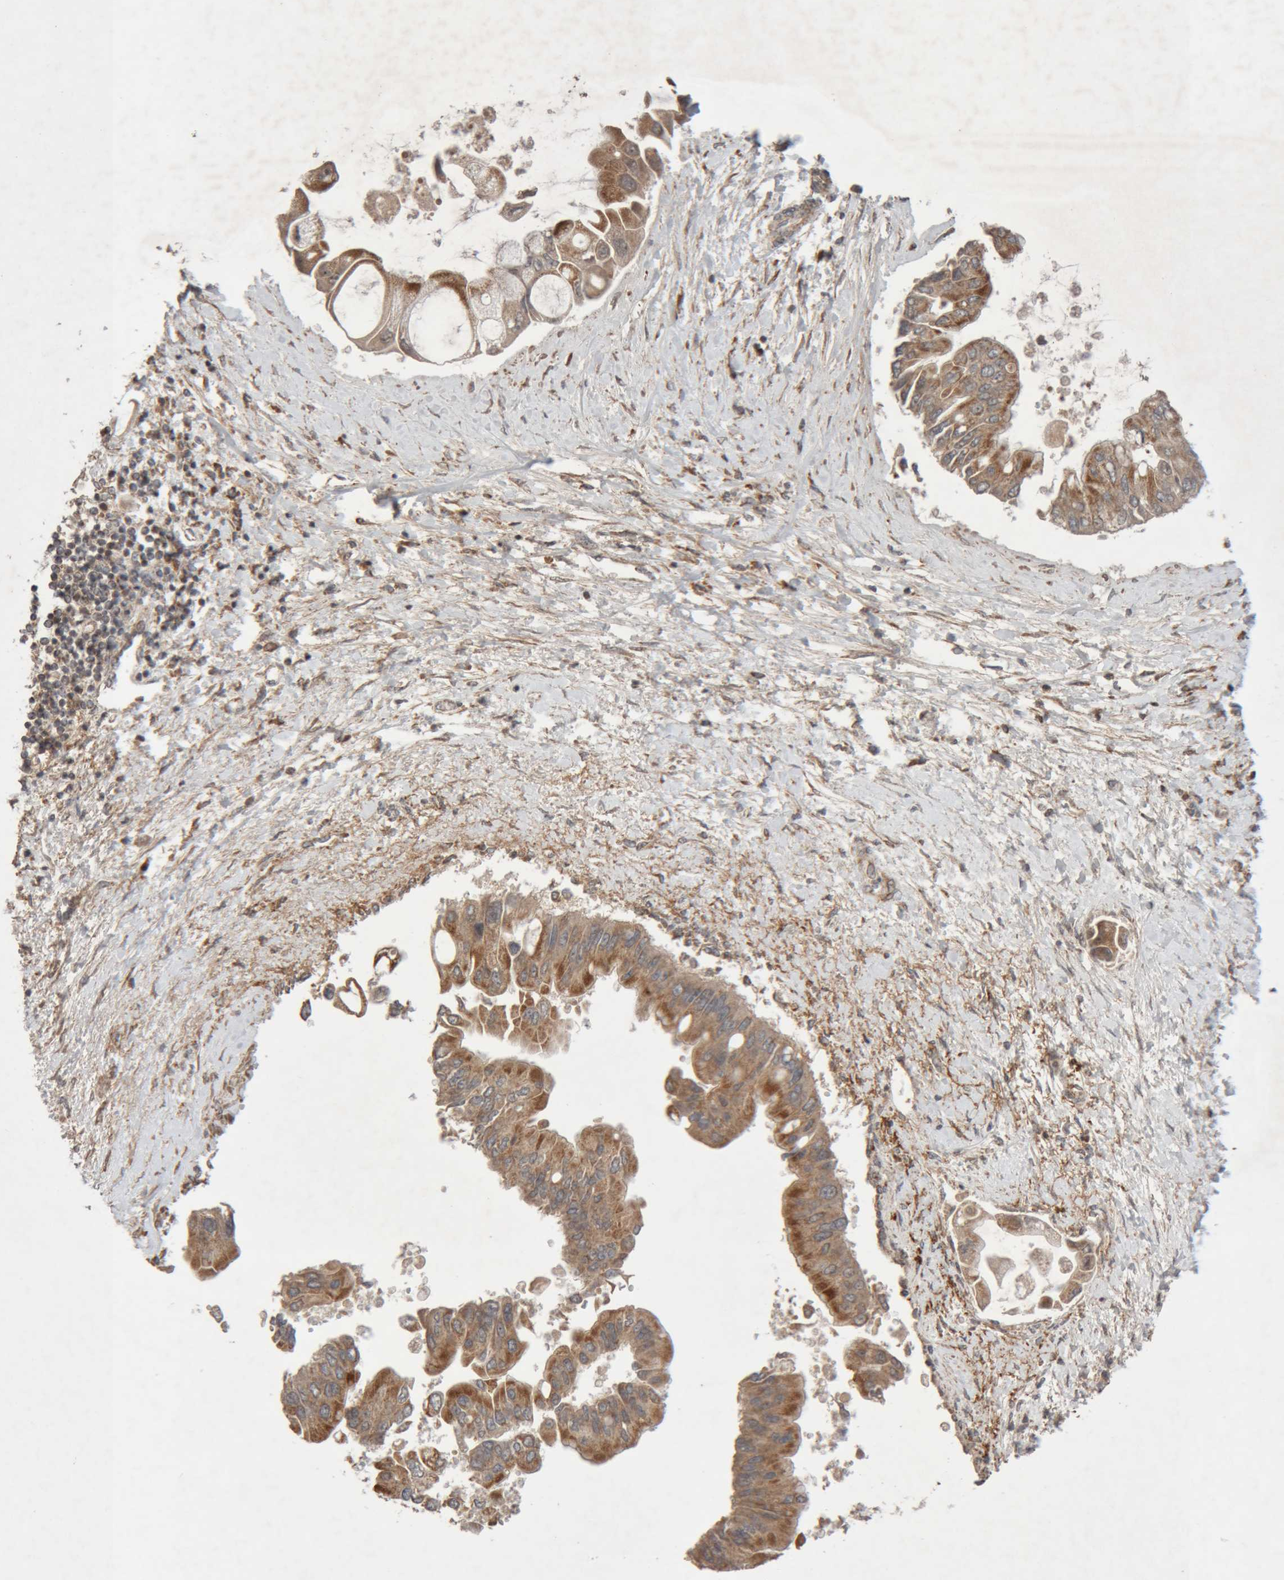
{"staining": {"intensity": "moderate", "quantity": ">75%", "location": "cytoplasmic/membranous"}, "tissue": "liver cancer", "cell_type": "Tumor cells", "image_type": "cancer", "snomed": [{"axis": "morphology", "description": "Cholangiocarcinoma"}, {"axis": "topography", "description": "Liver"}], "caption": "Immunohistochemical staining of liver cholangiocarcinoma reveals medium levels of moderate cytoplasmic/membranous expression in about >75% of tumor cells.", "gene": "KIF21B", "patient": {"sex": "male", "age": 50}}